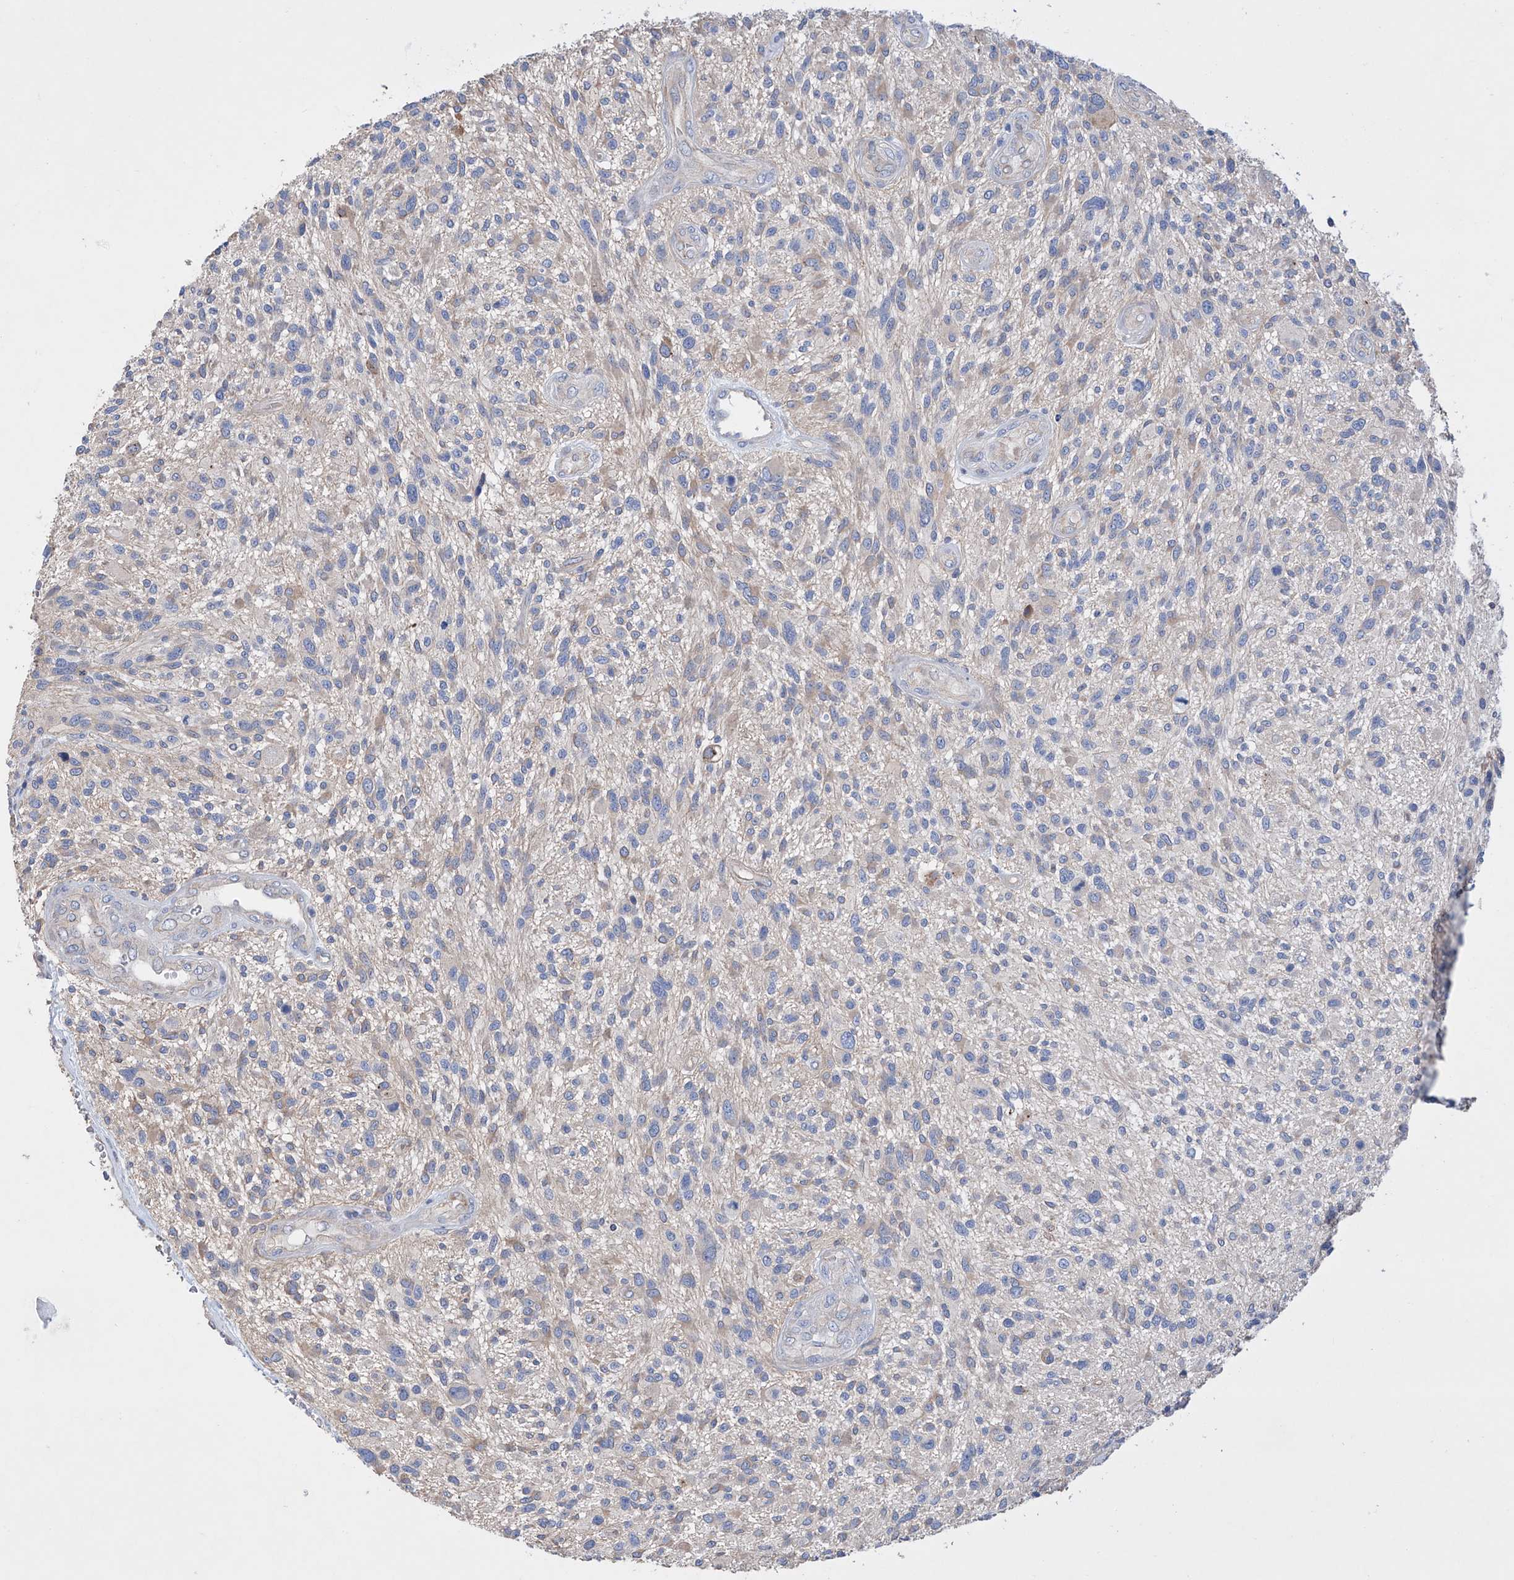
{"staining": {"intensity": "negative", "quantity": "none", "location": "none"}, "tissue": "glioma", "cell_type": "Tumor cells", "image_type": "cancer", "snomed": [{"axis": "morphology", "description": "Glioma, malignant, High grade"}, {"axis": "topography", "description": "Brain"}], "caption": "Immunohistochemistry (IHC) of glioma demonstrates no staining in tumor cells. (DAB immunohistochemistry, high magnification).", "gene": "AFG1L", "patient": {"sex": "male", "age": 47}}